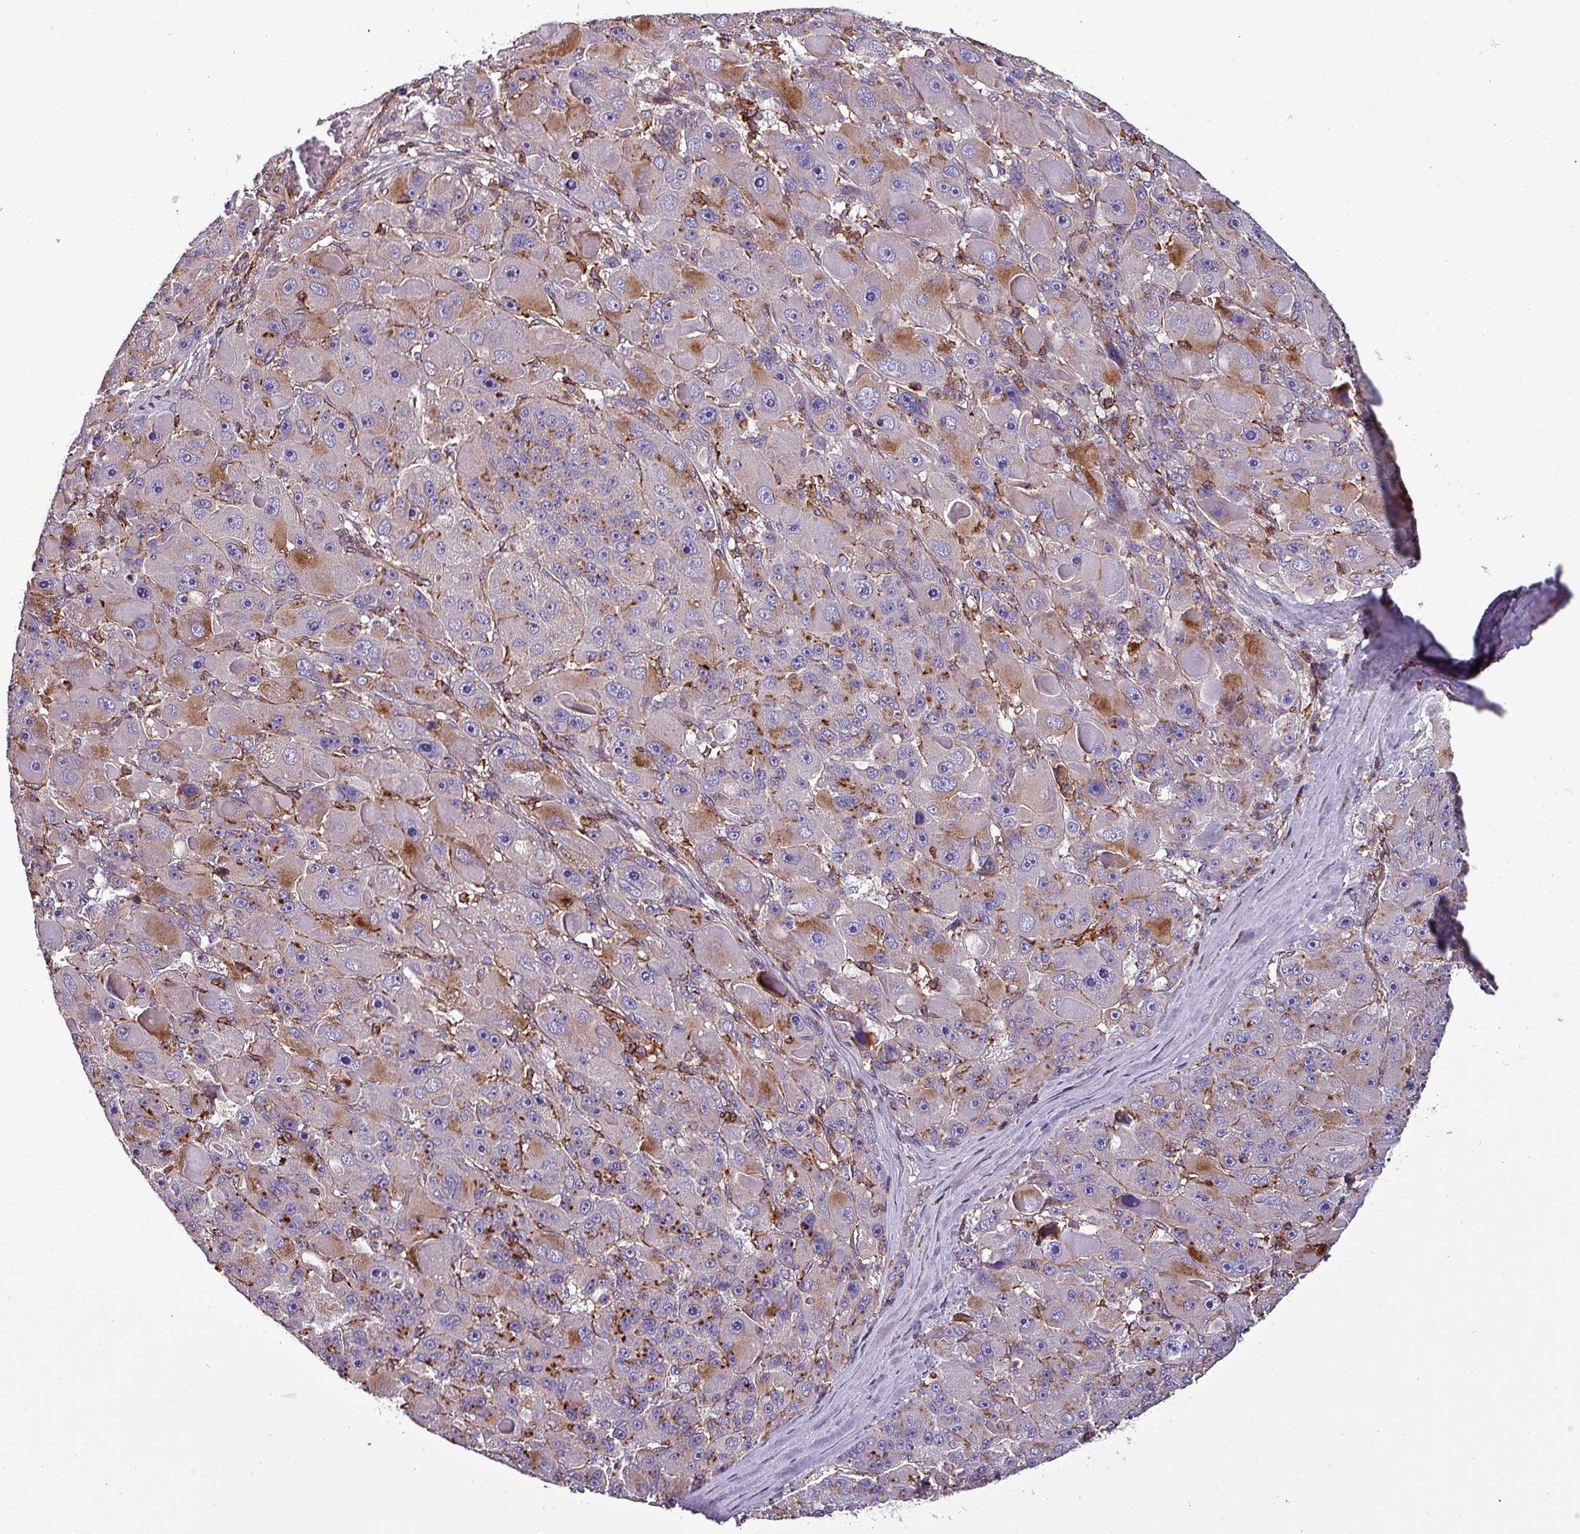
{"staining": {"intensity": "negative", "quantity": "none", "location": "none"}, "tissue": "liver cancer", "cell_type": "Tumor cells", "image_type": "cancer", "snomed": [{"axis": "morphology", "description": "Carcinoma, Hepatocellular, NOS"}, {"axis": "topography", "description": "Liver"}], "caption": "An IHC micrograph of liver cancer is shown. There is no staining in tumor cells of liver cancer.", "gene": "VAMP4", "patient": {"sex": "male", "age": 76}}